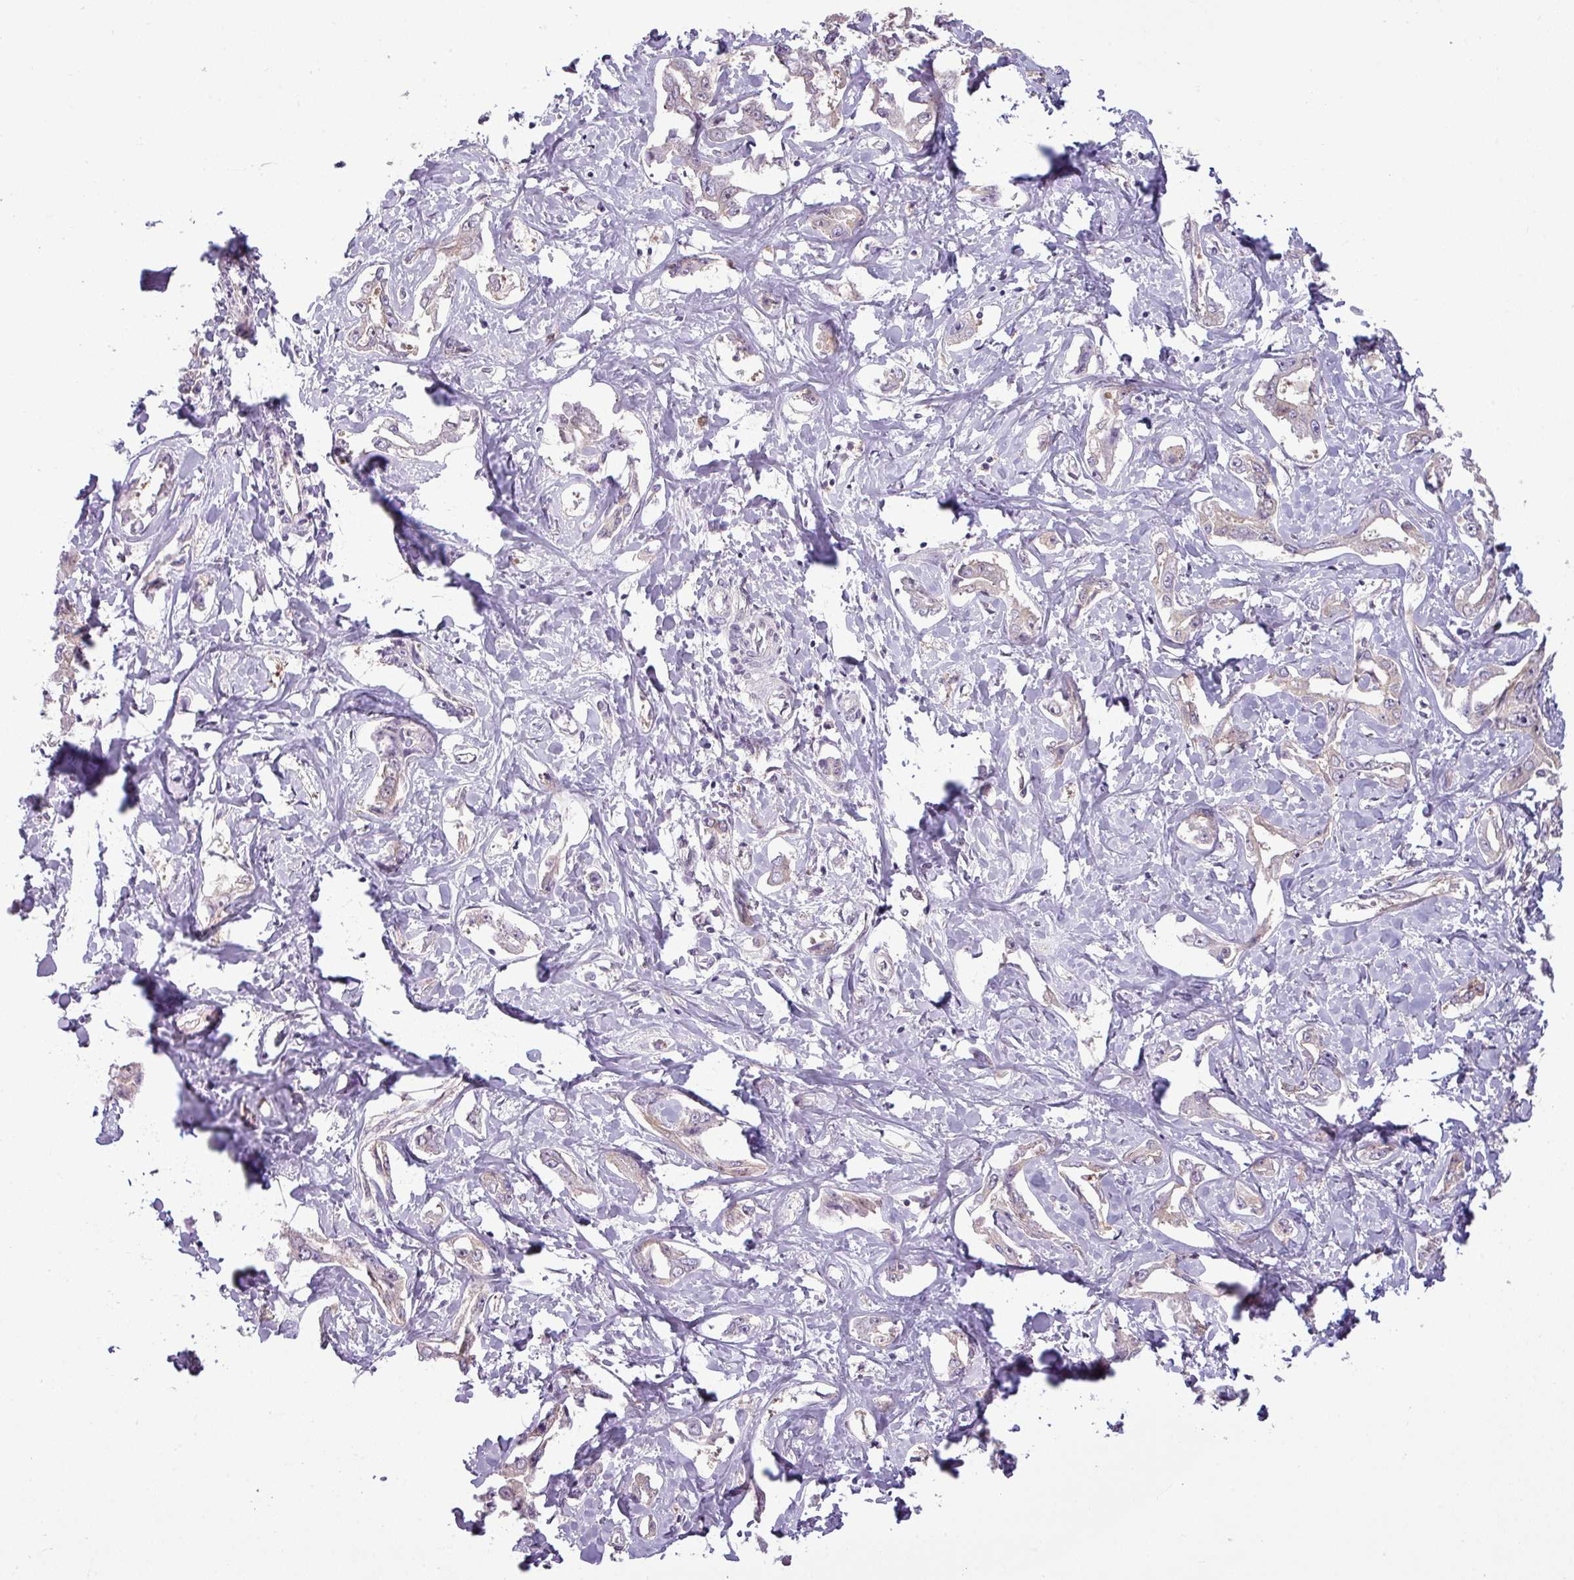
{"staining": {"intensity": "negative", "quantity": "none", "location": "none"}, "tissue": "liver cancer", "cell_type": "Tumor cells", "image_type": "cancer", "snomed": [{"axis": "morphology", "description": "Cholangiocarcinoma"}, {"axis": "topography", "description": "Liver"}], "caption": "Micrograph shows no significant protein staining in tumor cells of cholangiocarcinoma (liver).", "gene": "CCDC144A", "patient": {"sex": "male", "age": 59}}